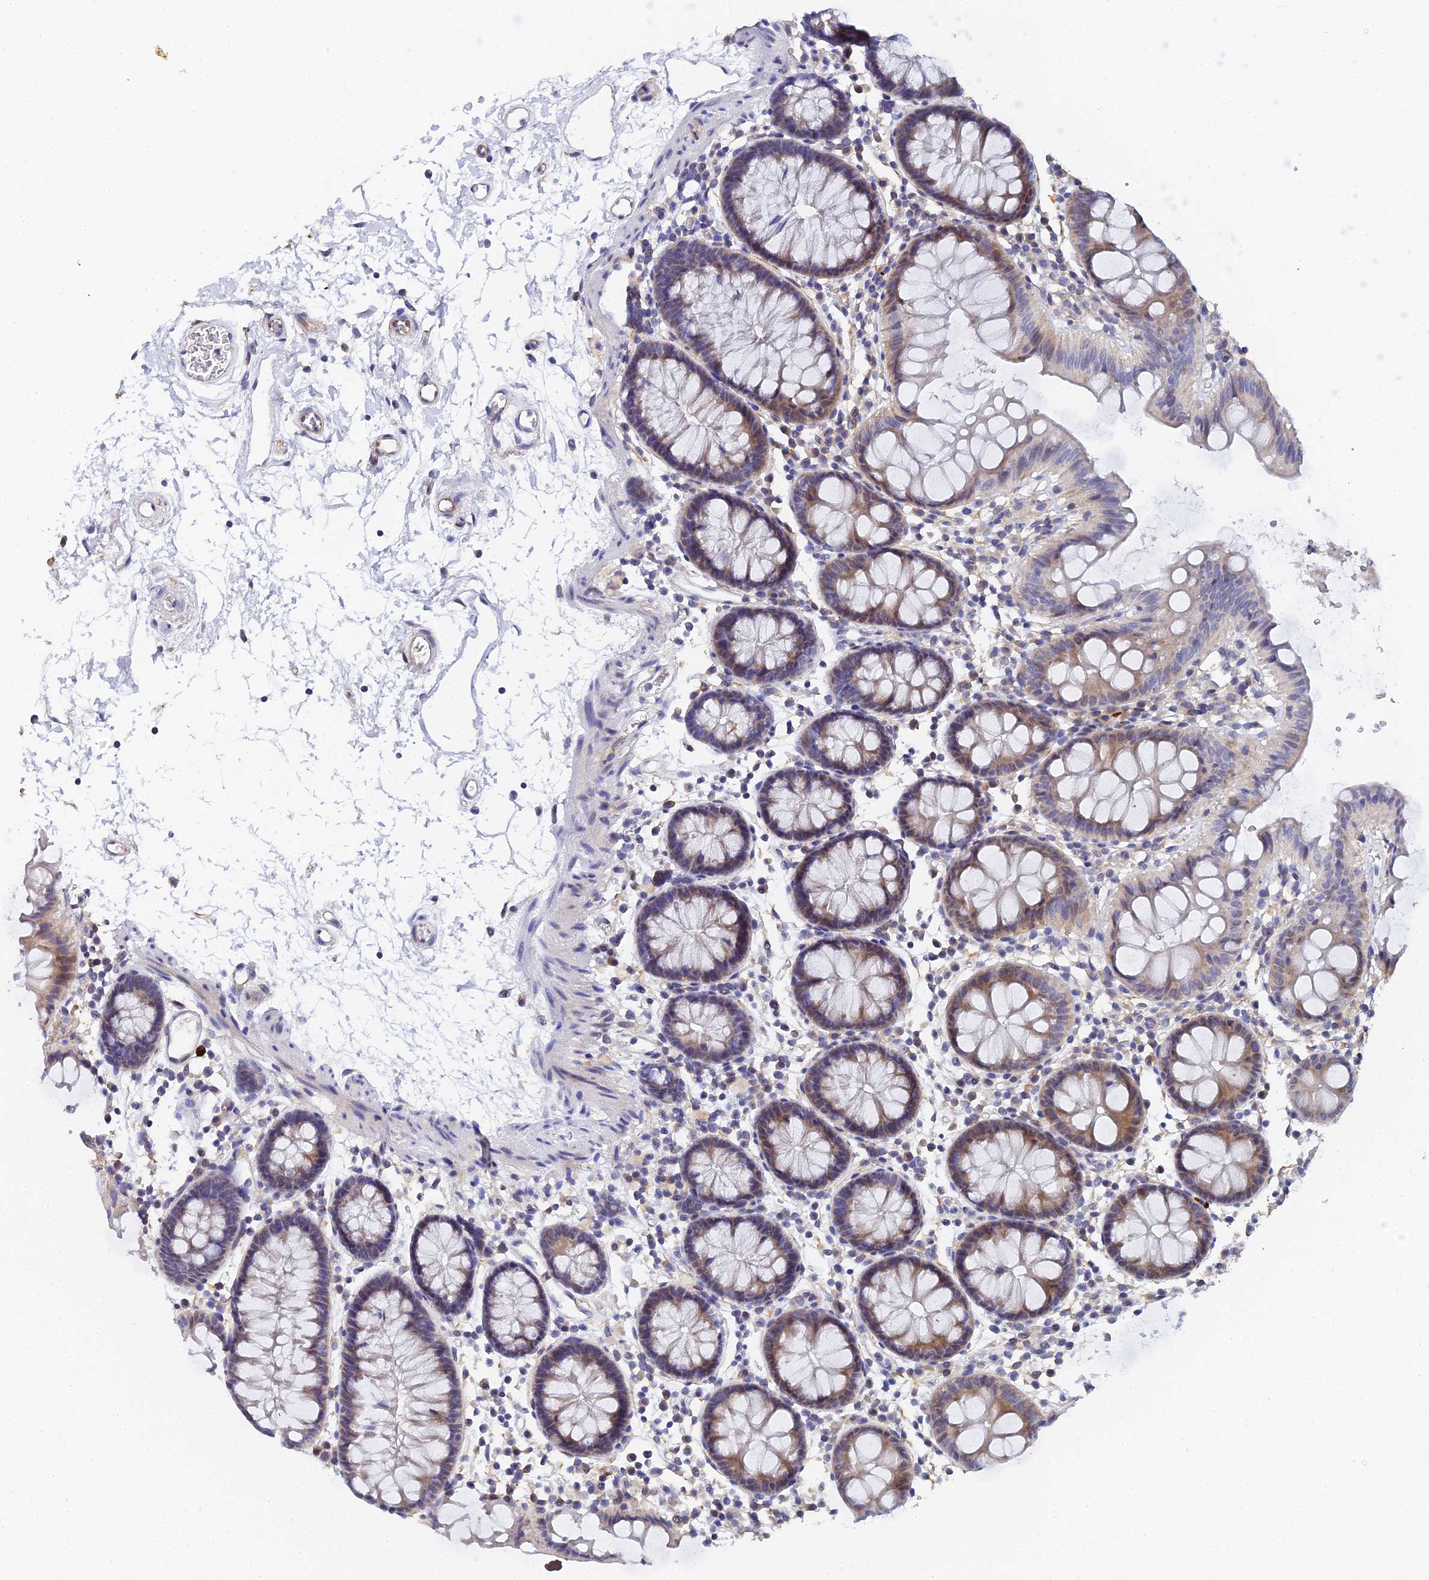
{"staining": {"intensity": "negative", "quantity": "none", "location": "none"}, "tissue": "colon", "cell_type": "Endothelial cells", "image_type": "normal", "snomed": [{"axis": "morphology", "description": "Normal tissue, NOS"}, {"axis": "topography", "description": "Colon"}], "caption": "Immunohistochemical staining of unremarkable human colon exhibits no significant positivity in endothelial cells. (Stains: DAB IHC with hematoxylin counter stain, Microscopy: brightfield microscopy at high magnification).", "gene": "ENSG00000268674", "patient": {"sex": "male", "age": 75}}